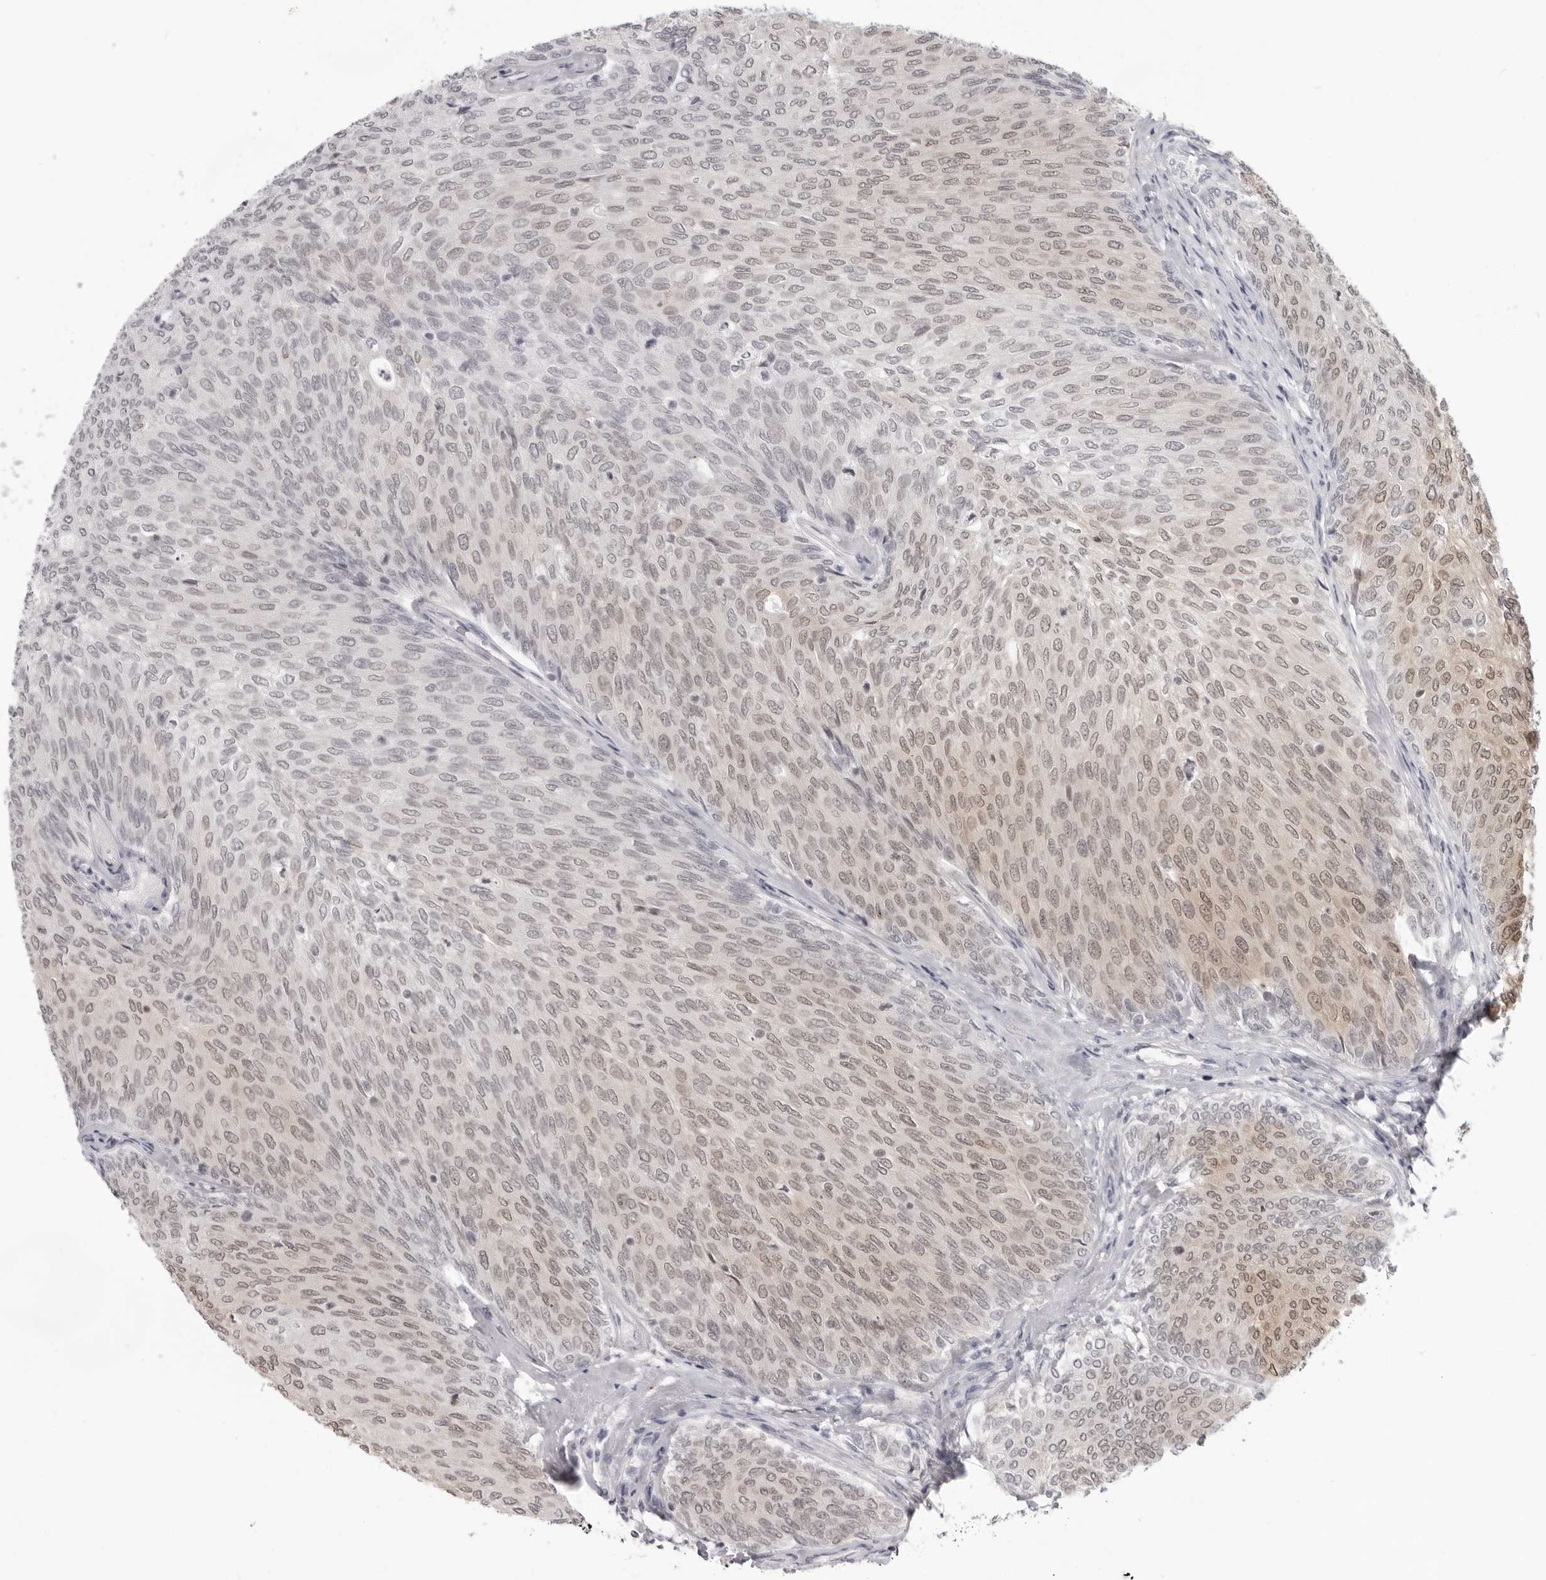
{"staining": {"intensity": "weak", "quantity": ">75%", "location": "nuclear"}, "tissue": "urothelial cancer", "cell_type": "Tumor cells", "image_type": "cancer", "snomed": [{"axis": "morphology", "description": "Urothelial carcinoma, Low grade"}, {"axis": "topography", "description": "Urinary bladder"}], "caption": "Tumor cells demonstrate low levels of weak nuclear expression in approximately >75% of cells in human low-grade urothelial carcinoma.", "gene": "SRGAP2", "patient": {"sex": "female", "age": 79}}